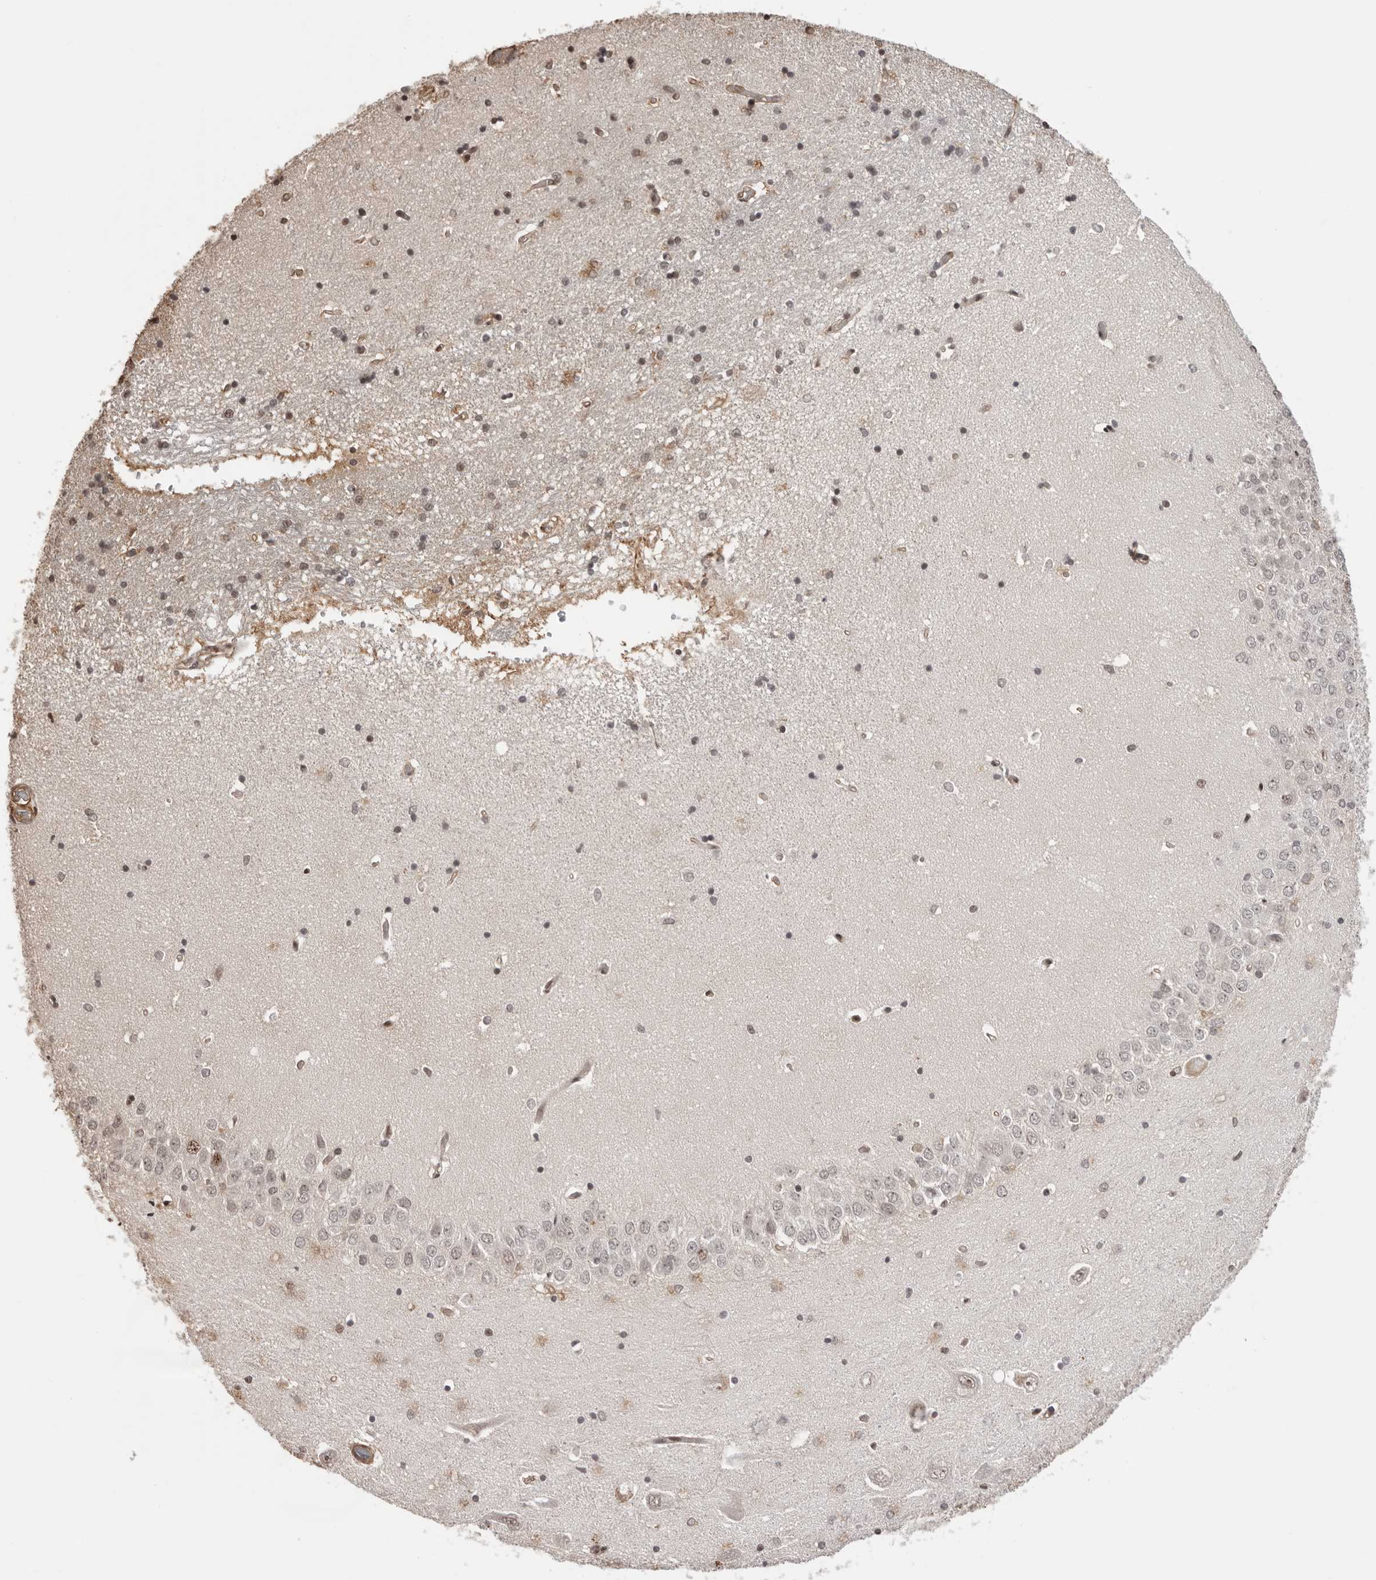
{"staining": {"intensity": "moderate", "quantity": "25%-75%", "location": "cytoplasmic/membranous,nuclear"}, "tissue": "hippocampus", "cell_type": "Glial cells", "image_type": "normal", "snomed": [{"axis": "morphology", "description": "Normal tissue, NOS"}, {"axis": "topography", "description": "Hippocampus"}], "caption": "This image displays unremarkable hippocampus stained with IHC to label a protein in brown. The cytoplasmic/membranous,nuclear of glial cells show moderate positivity for the protein. Nuclei are counter-stained blue.", "gene": "SDE2", "patient": {"sex": "male", "age": 45}}